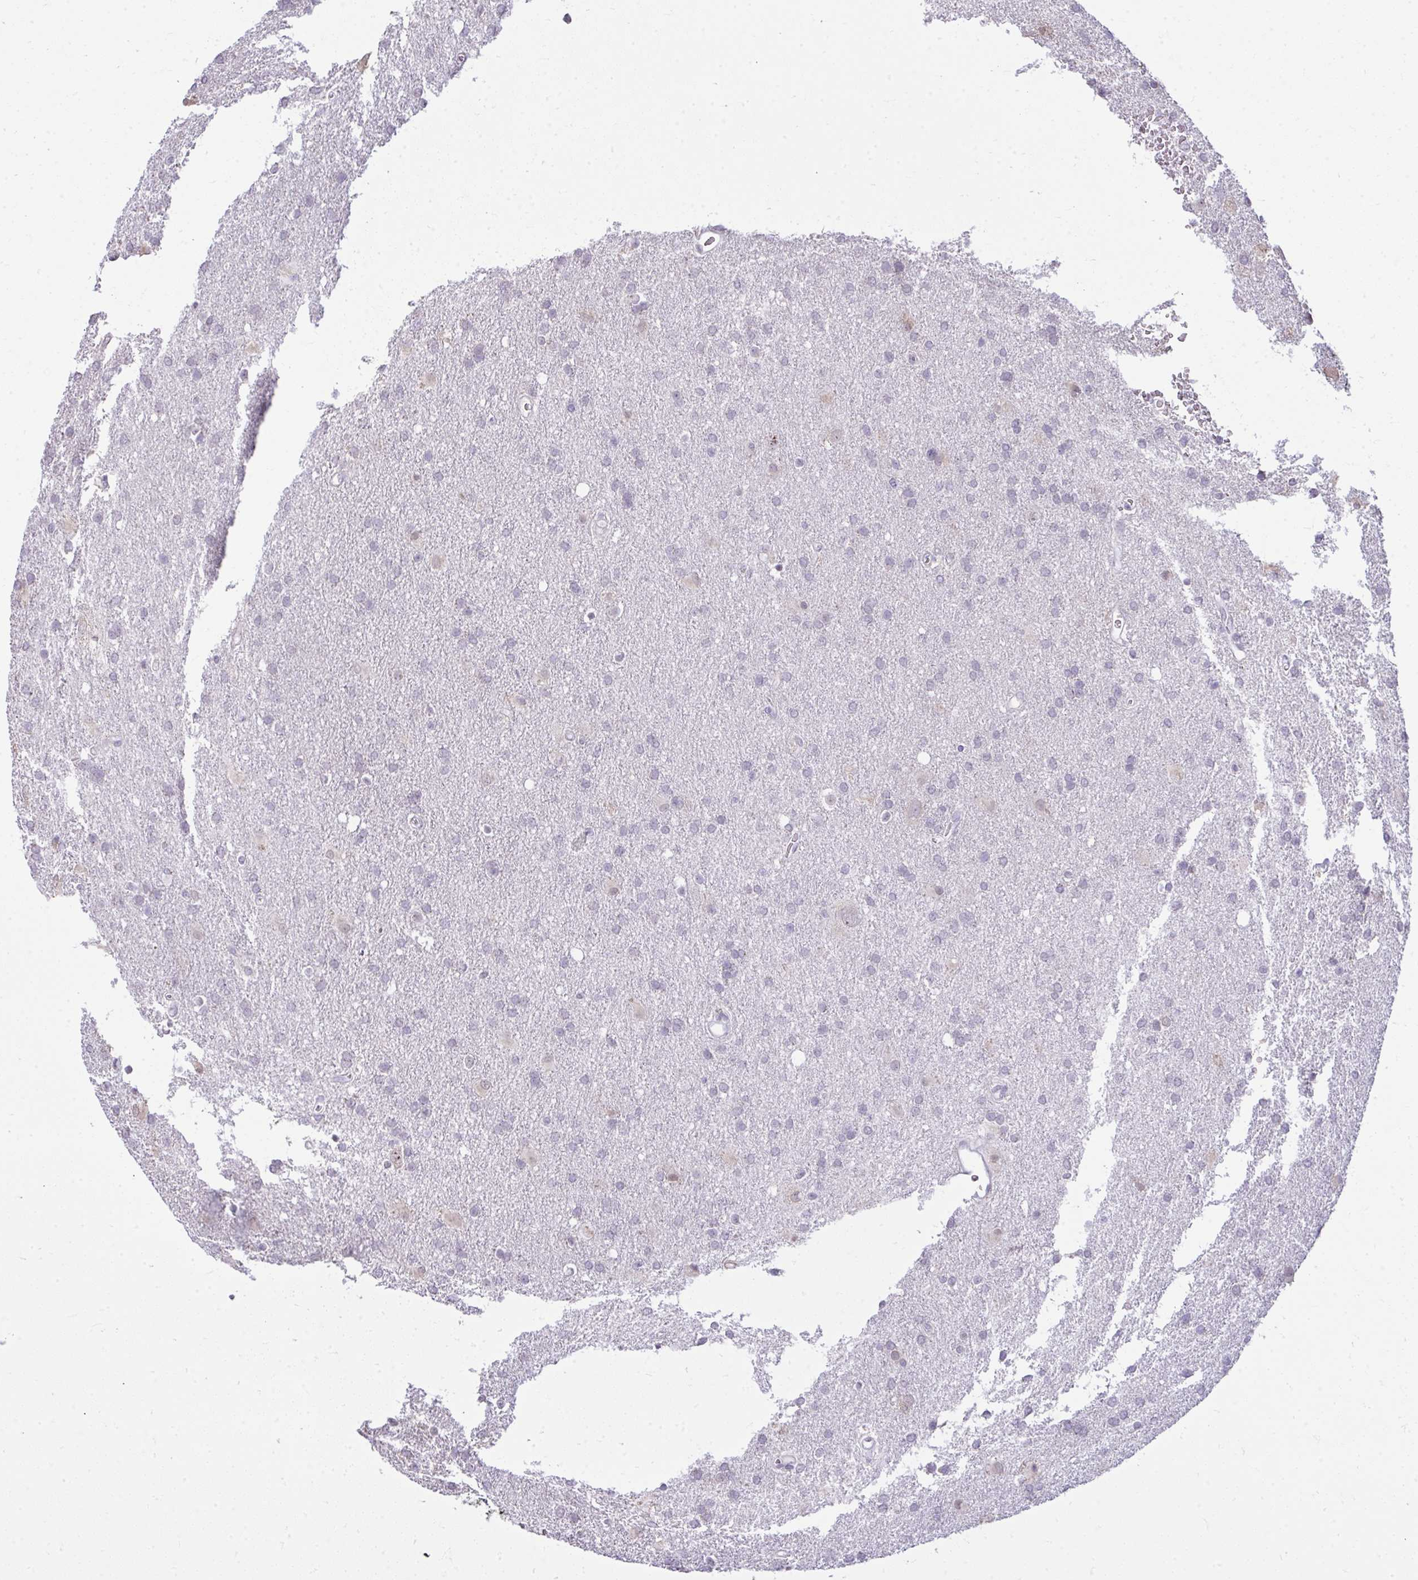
{"staining": {"intensity": "negative", "quantity": "none", "location": "none"}, "tissue": "glioma", "cell_type": "Tumor cells", "image_type": "cancer", "snomed": [{"axis": "morphology", "description": "Glioma, malignant, Low grade"}, {"axis": "topography", "description": "Brain"}], "caption": "A high-resolution micrograph shows immunohistochemistry staining of glioma, which shows no significant staining in tumor cells.", "gene": "NPPA", "patient": {"sex": "male", "age": 66}}